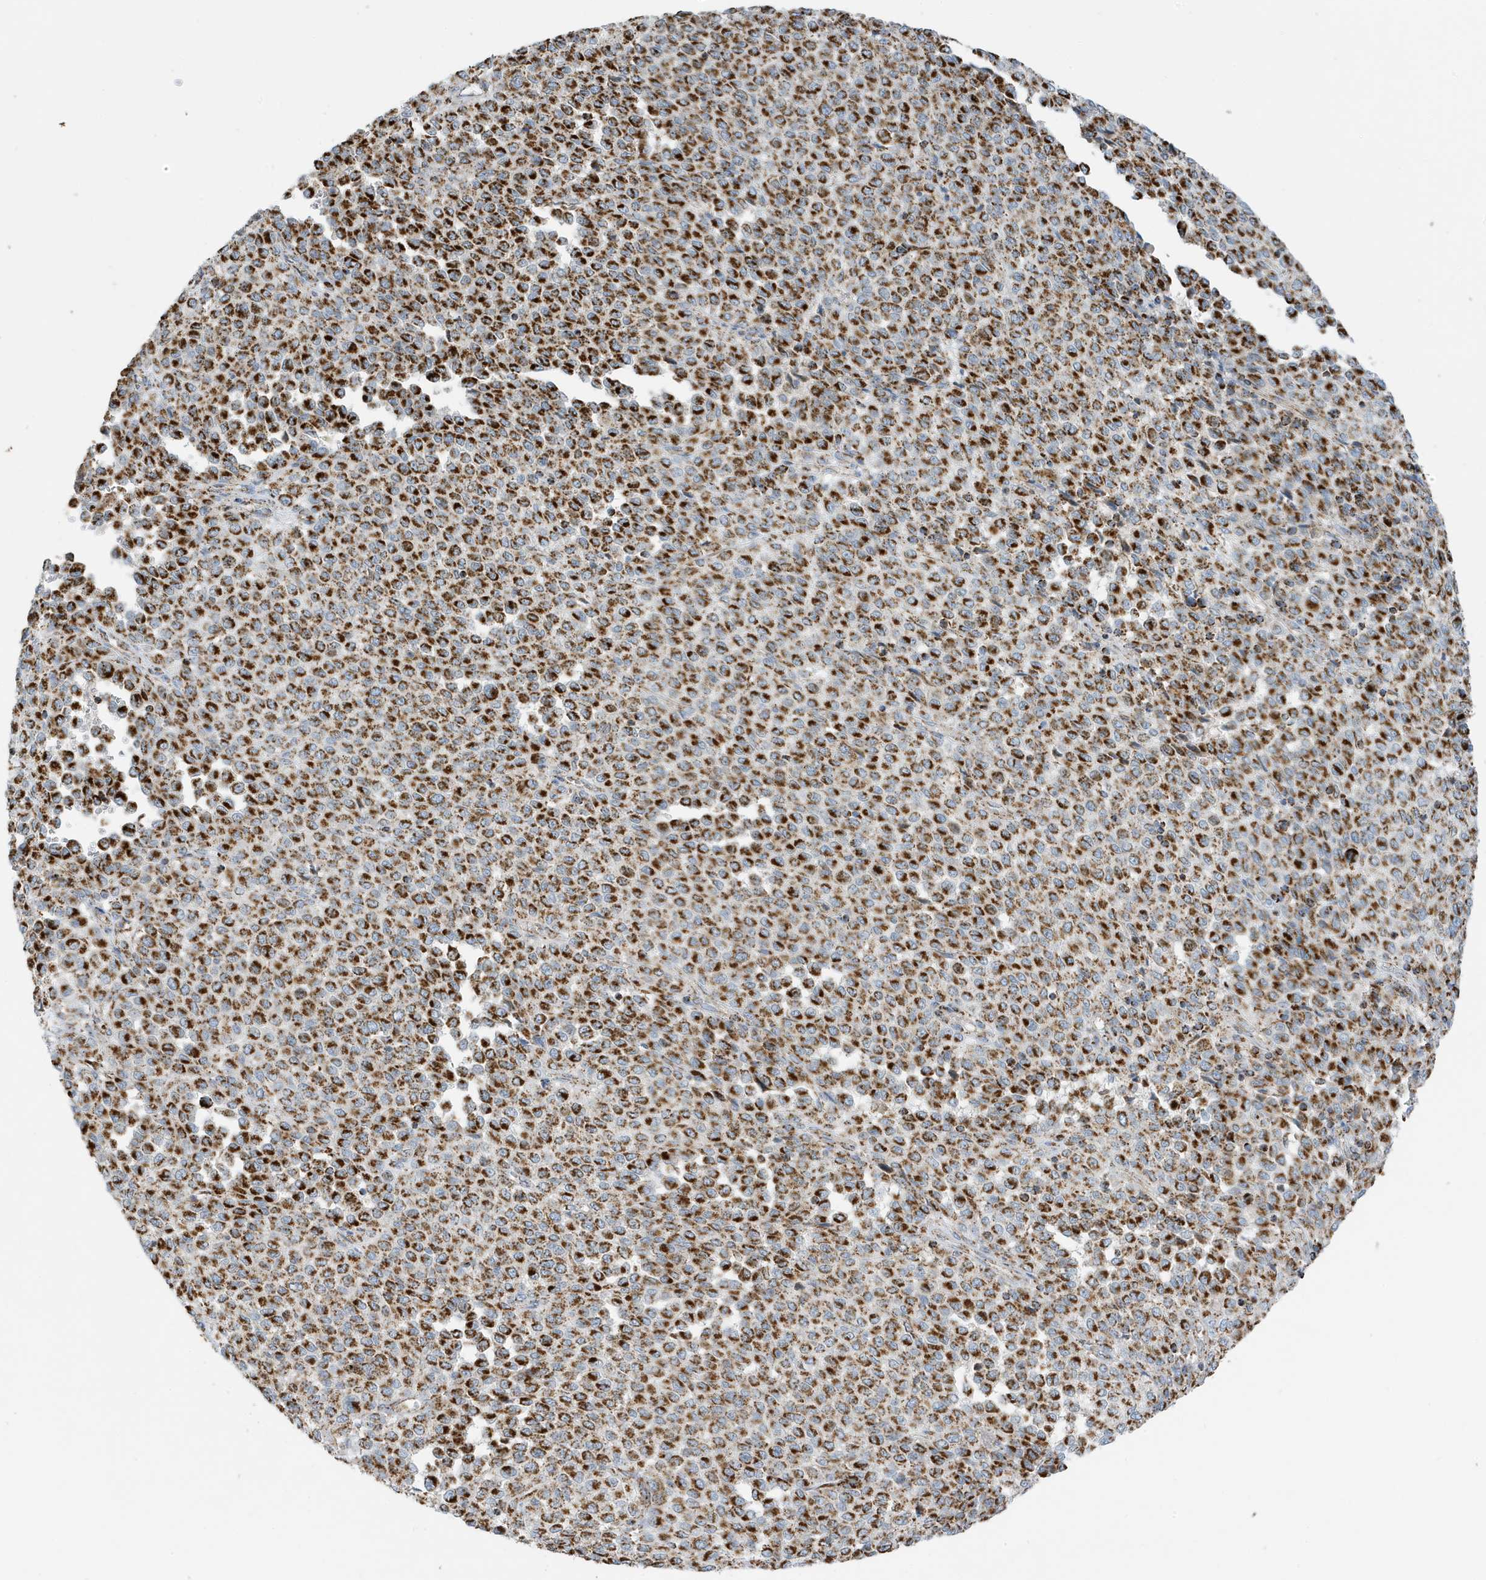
{"staining": {"intensity": "strong", "quantity": ">75%", "location": "cytoplasmic/membranous"}, "tissue": "melanoma", "cell_type": "Tumor cells", "image_type": "cancer", "snomed": [{"axis": "morphology", "description": "Malignant melanoma, Metastatic site"}, {"axis": "topography", "description": "Pancreas"}], "caption": "The histopathology image exhibits a brown stain indicating the presence of a protein in the cytoplasmic/membranous of tumor cells in malignant melanoma (metastatic site). (brown staining indicates protein expression, while blue staining denotes nuclei).", "gene": "ATP5ME", "patient": {"sex": "female", "age": 30}}